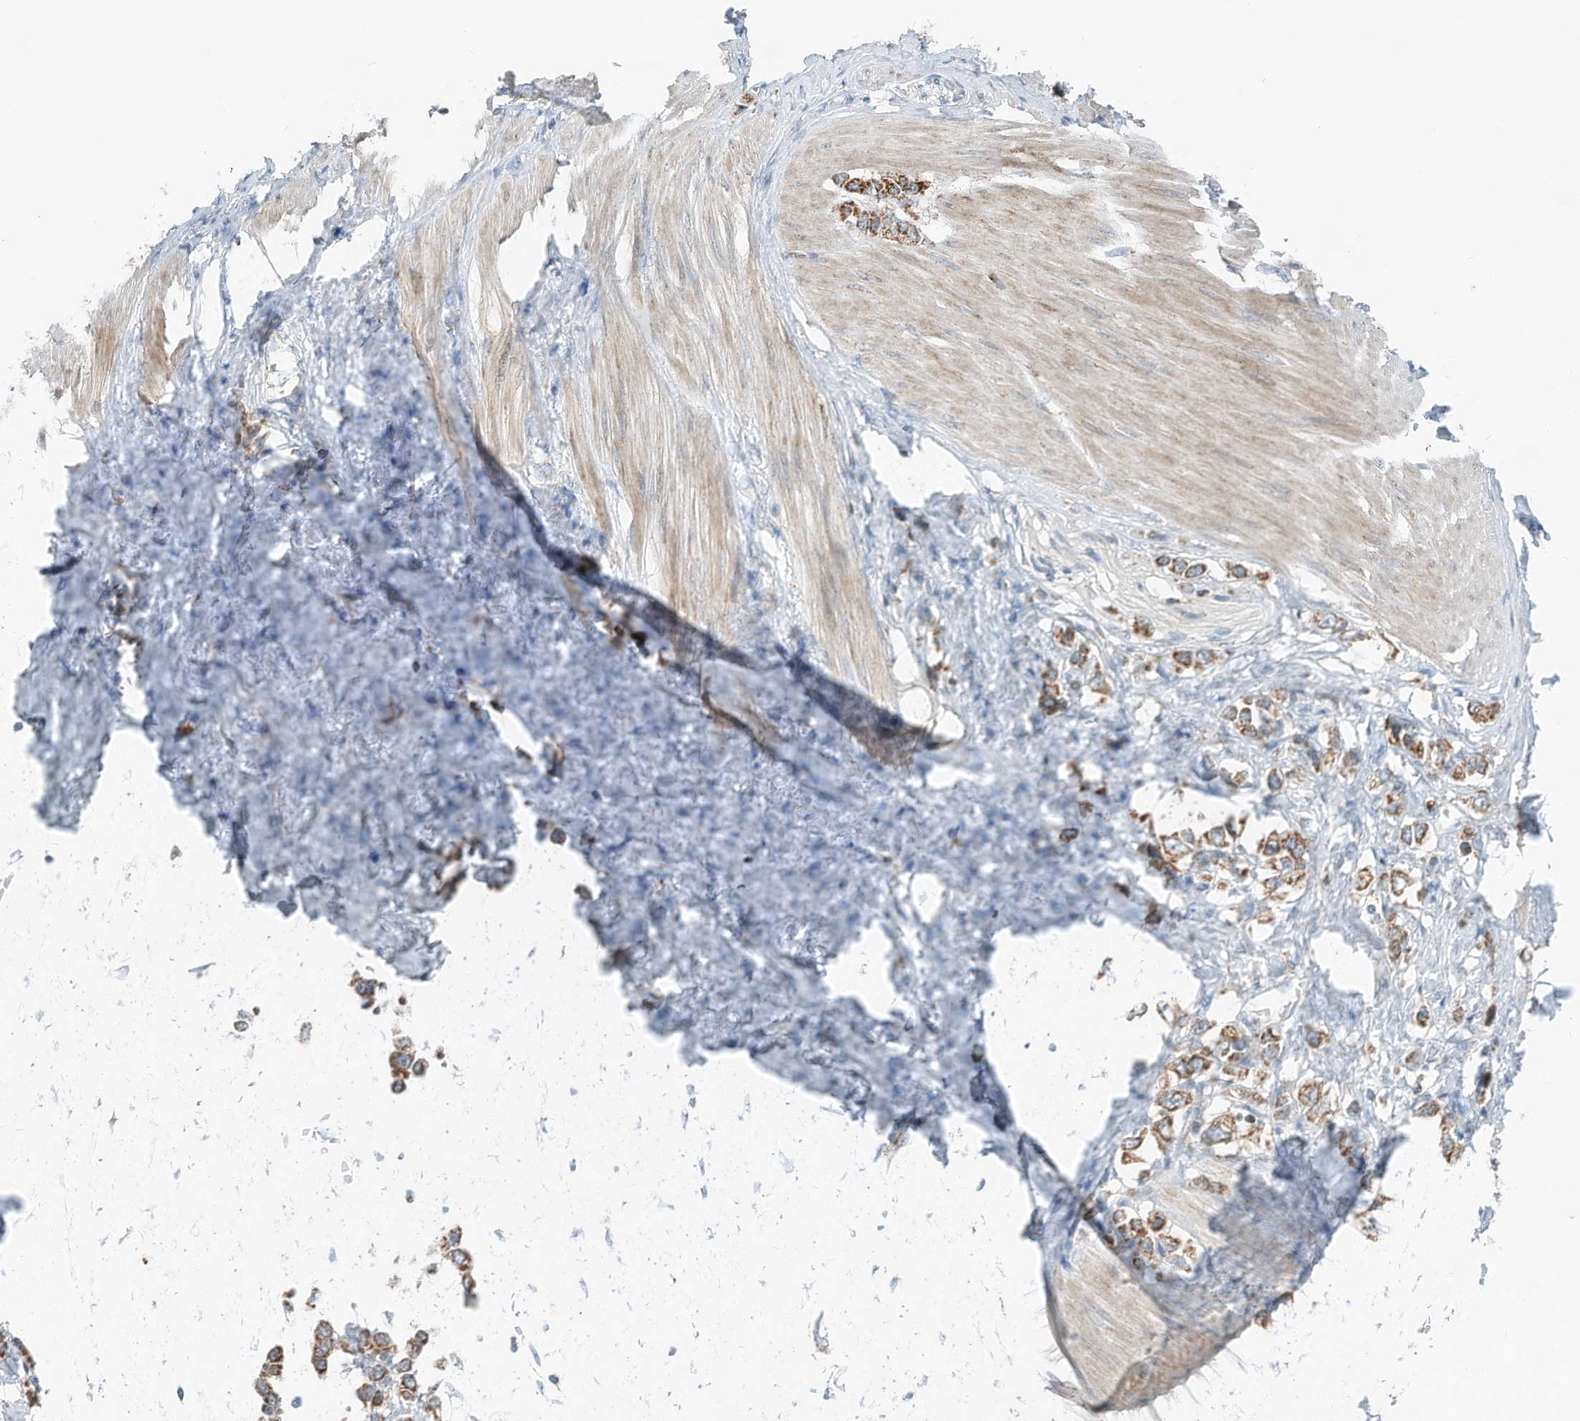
{"staining": {"intensity": "strong", "quantity": ">75%", "location": "cytoplasmic/membranous"}, "tissue": "stomach cancer", "cell_type": "Tumor cells", "image_type": "cancer", "snomed": [{"axis": "morphology", "description": "Adenocarcinoma, NOS"}, {"axis": "topography", "description": "Stomach"}], "caption": "Stomach cancer (adenocarcinoma) stained with a protein marker reveals strong staining in tumor cells.", "gene": "RMND1", "patient": {"sex": "female", "age": 65}}